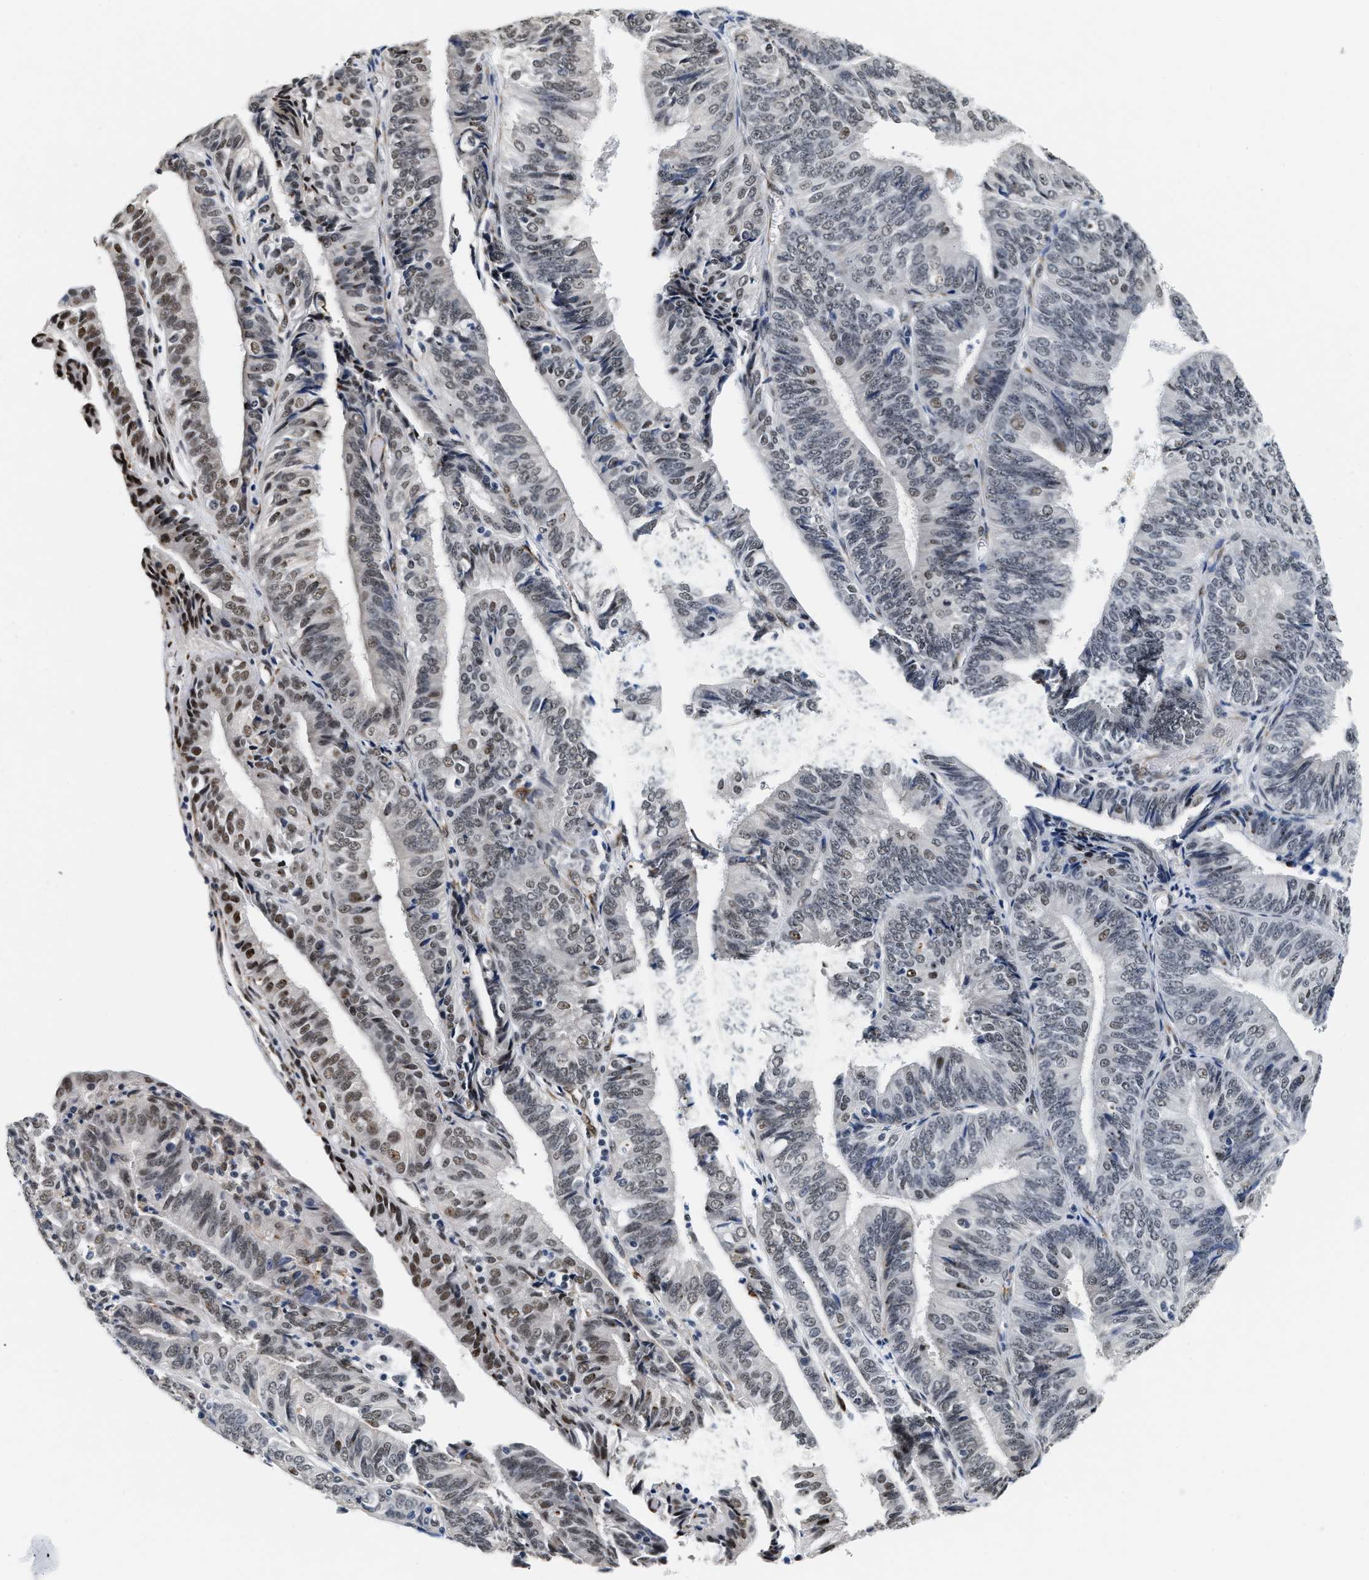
{"staining": {"intensity": "moderate", "quantity": "<25%", "location": "nuclear"}, "tissue": "endometrial cancer", "cell_type": "Tumor cells", "image_type": "cancer", "snomed": [{"axis": "morphology", "description": "Adenocarcinoma, NOS"}, {"axis": "topography", "description": "Endometrium"}], "caption": "The micrograph demonstrates staining of adenocarcinoma (endometrial), revealing moderate nuclear protein positivity (brown color) within tumor cells.", "gene": "THOC1", "patient": {"sex": "female", "age": 58}}